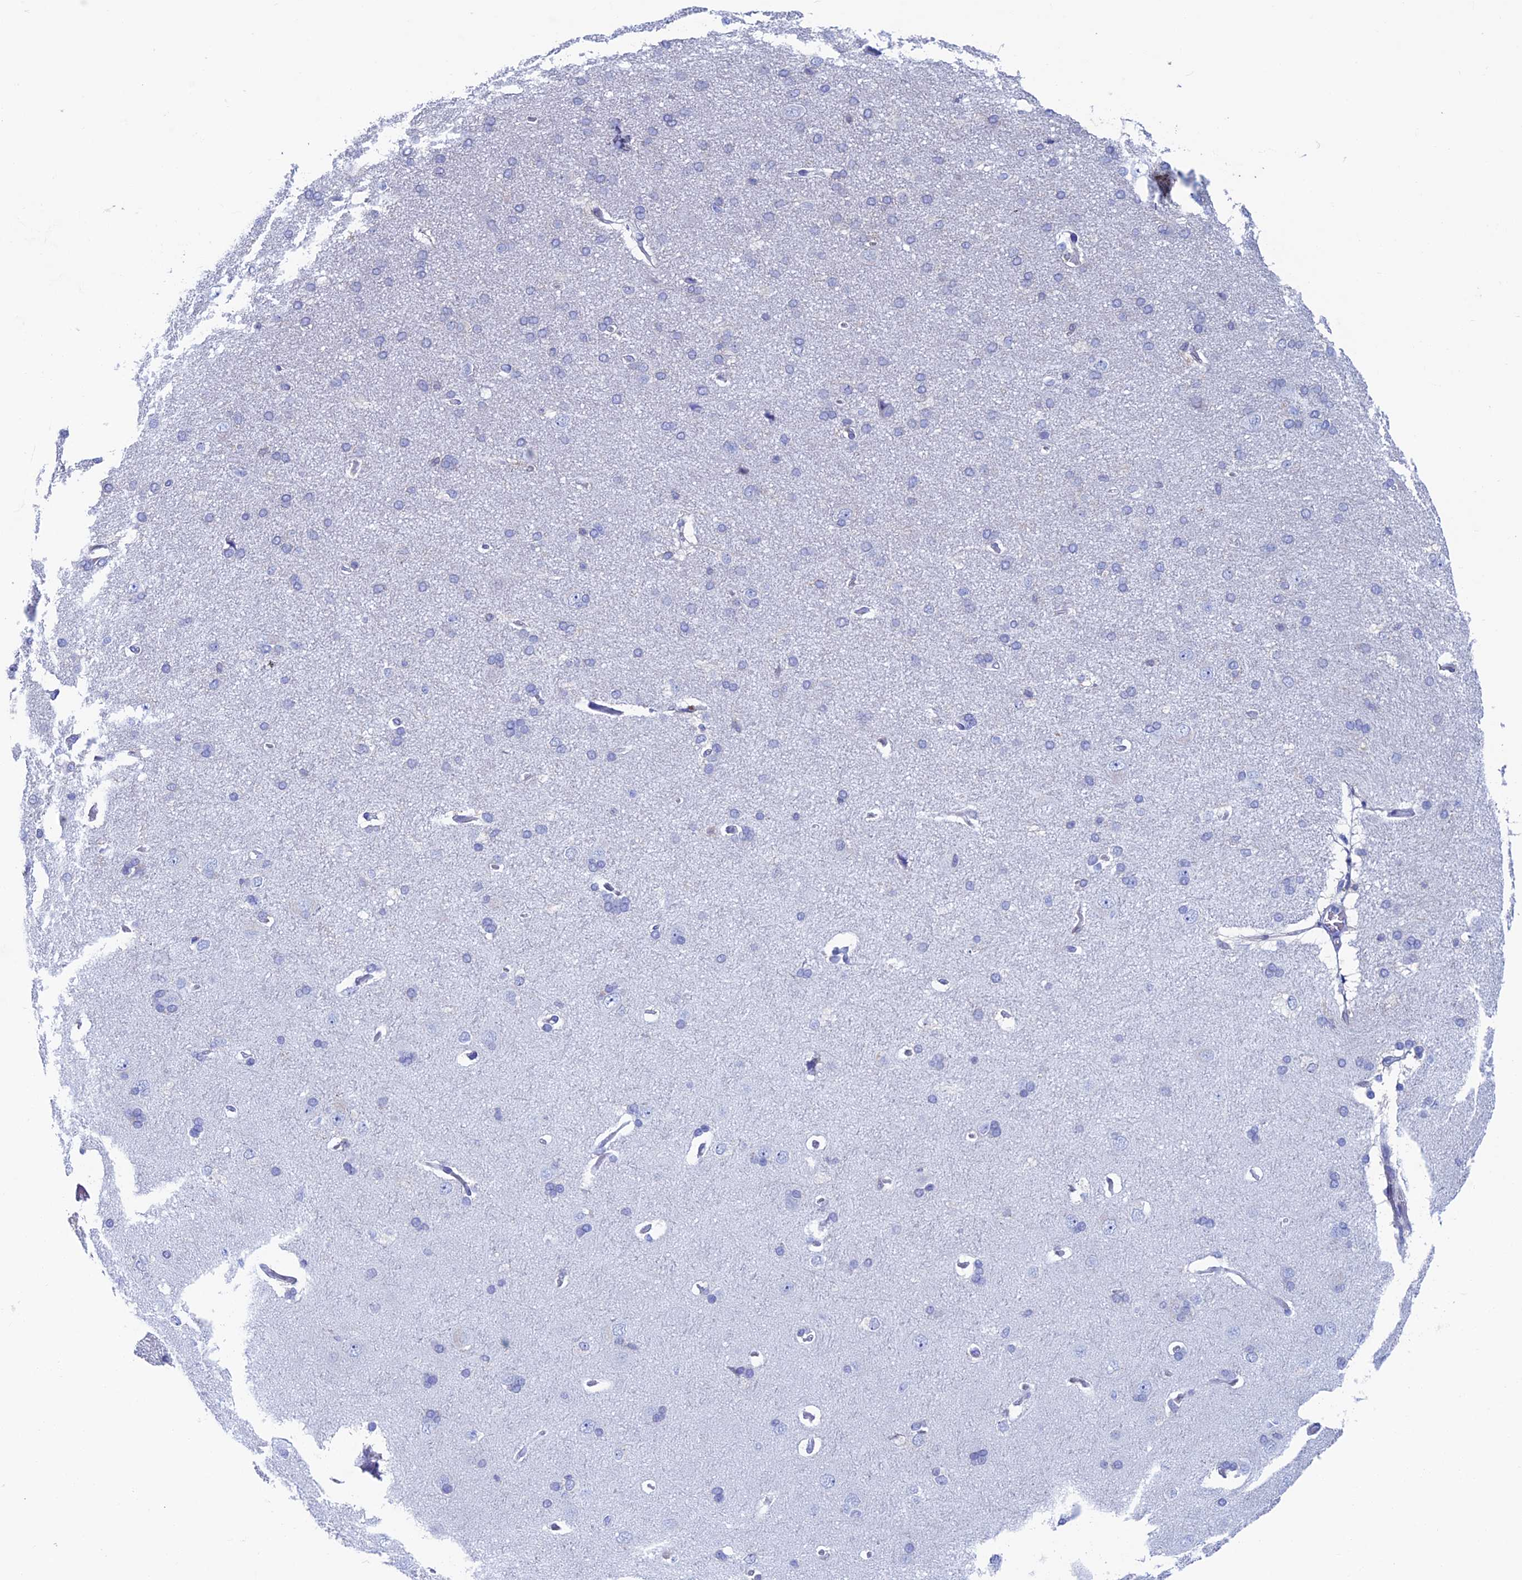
{"staining": {"intensity": "negative", "quantity": "none", "location": "none"}, "tissue": "cerebral cortex", "cell_type": "Endothelial cells", "image_type": "normal", "snomed": [{"axis": "morphology", "description": "Normal tissue, NOS"}, {"axis": "topography", "description": "Cerebral cortex"}], "caption": "IHC of unremarkable cerebral cortex reveals no staining in endothelial cells. Nuclei are stained in blue.", "gene": "KCNK17", "patient": {"sex": "male", "age": 62}}